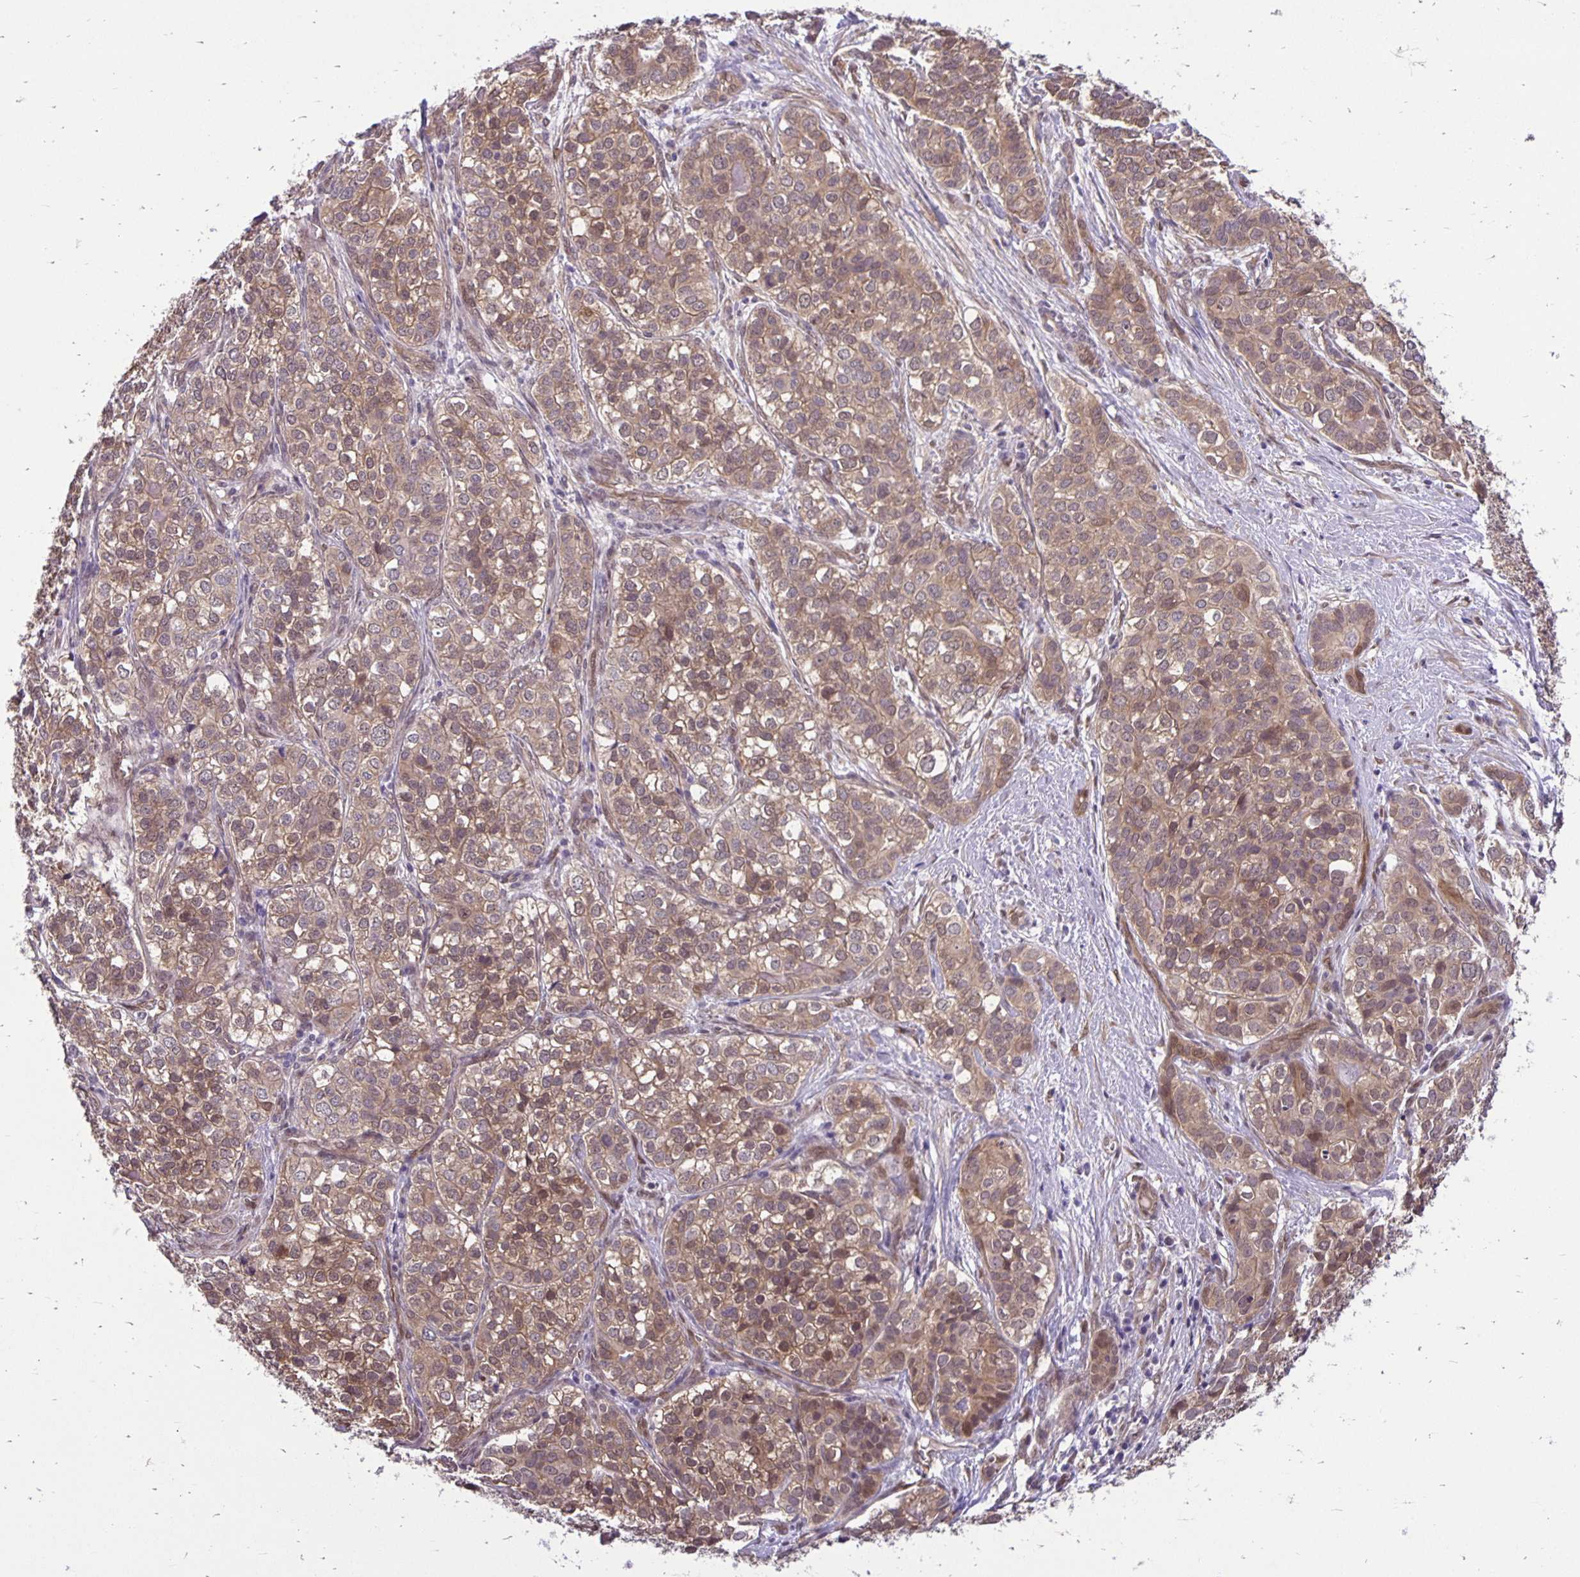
{"staining": {"intensity": "moderate", "quantity": ">75%", "location": "cytoplasmic/membranous"}, "tissue": "liver cancer", "cell_type": "Tumor cells", "image_type": "cancer", "snomed": [{"axis": "morphology", "description": "Cholangiocarcinoma"}, {"axis": "topography", "description": "Liver"}], "caption": "Human liver cholangiocarcinoma stained with a brown dye shows moderate cytoplasmic/membranous positive positivity in approximately >75% of tumor cells.", "gene": "TAX1BP3", "patient": {"sex": "male", "age": 56}}